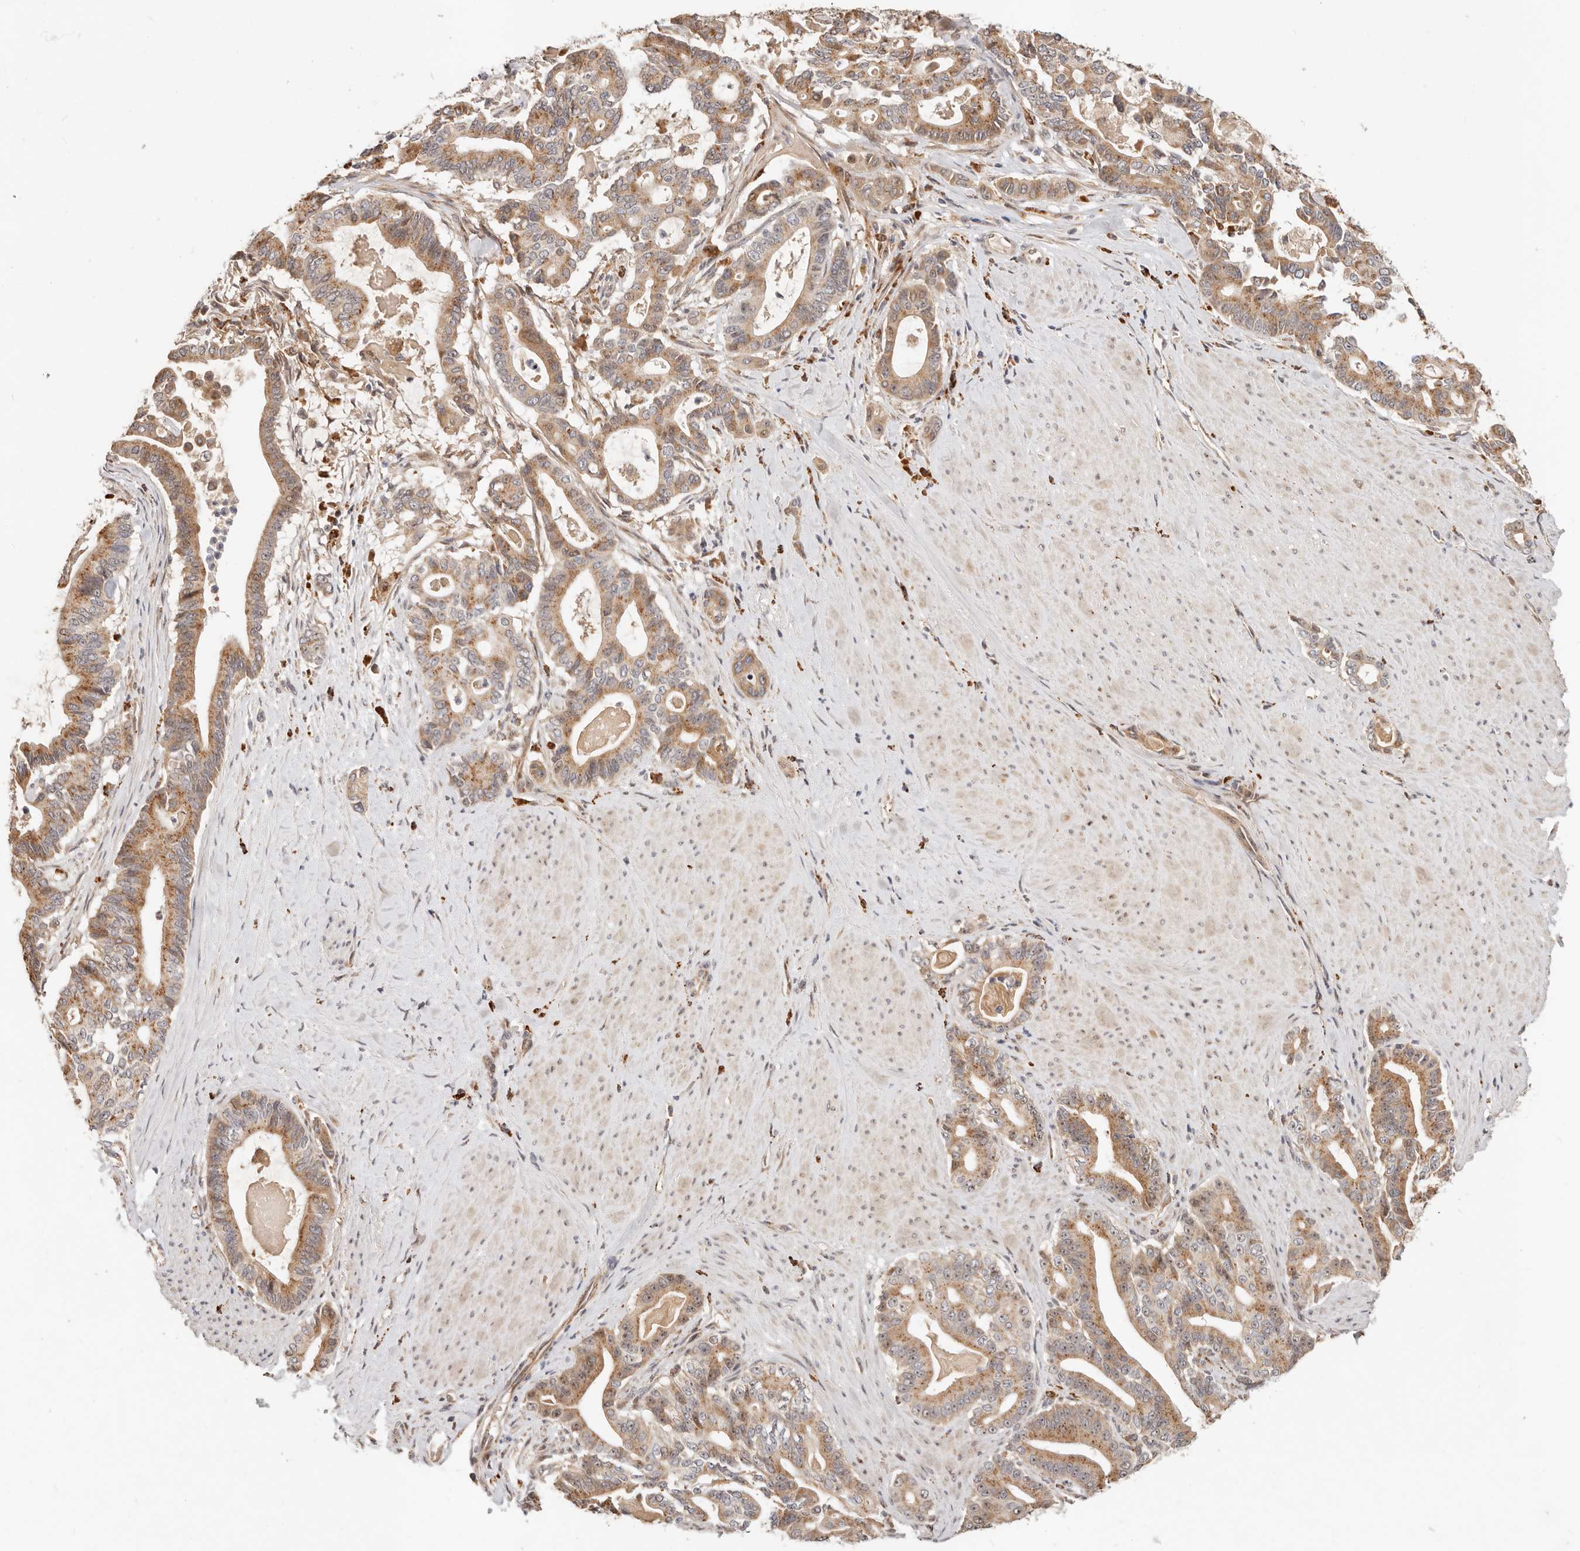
{"staining": {"intensity": "moderate", "quantity": ">75%", "location": "cytoplasmic/membranous"}, "tissue": "pancreatic cancer", "cell_type": "Tumor cells", "image_type": "cancer", "snomed": [{"axis": "morphology", "description": "Adenocarcinoma, NOS"}, {"axis": "topography", "description": "Pancreas"}], "caption": "Pancreatic cancer stained with a brown dye demonstrates moderate cytoplasmic/membranous positive staining in about >75% of tumor cells.", "gene": "ZRANB1", "patient": {"sex": "male", "age": 63}}